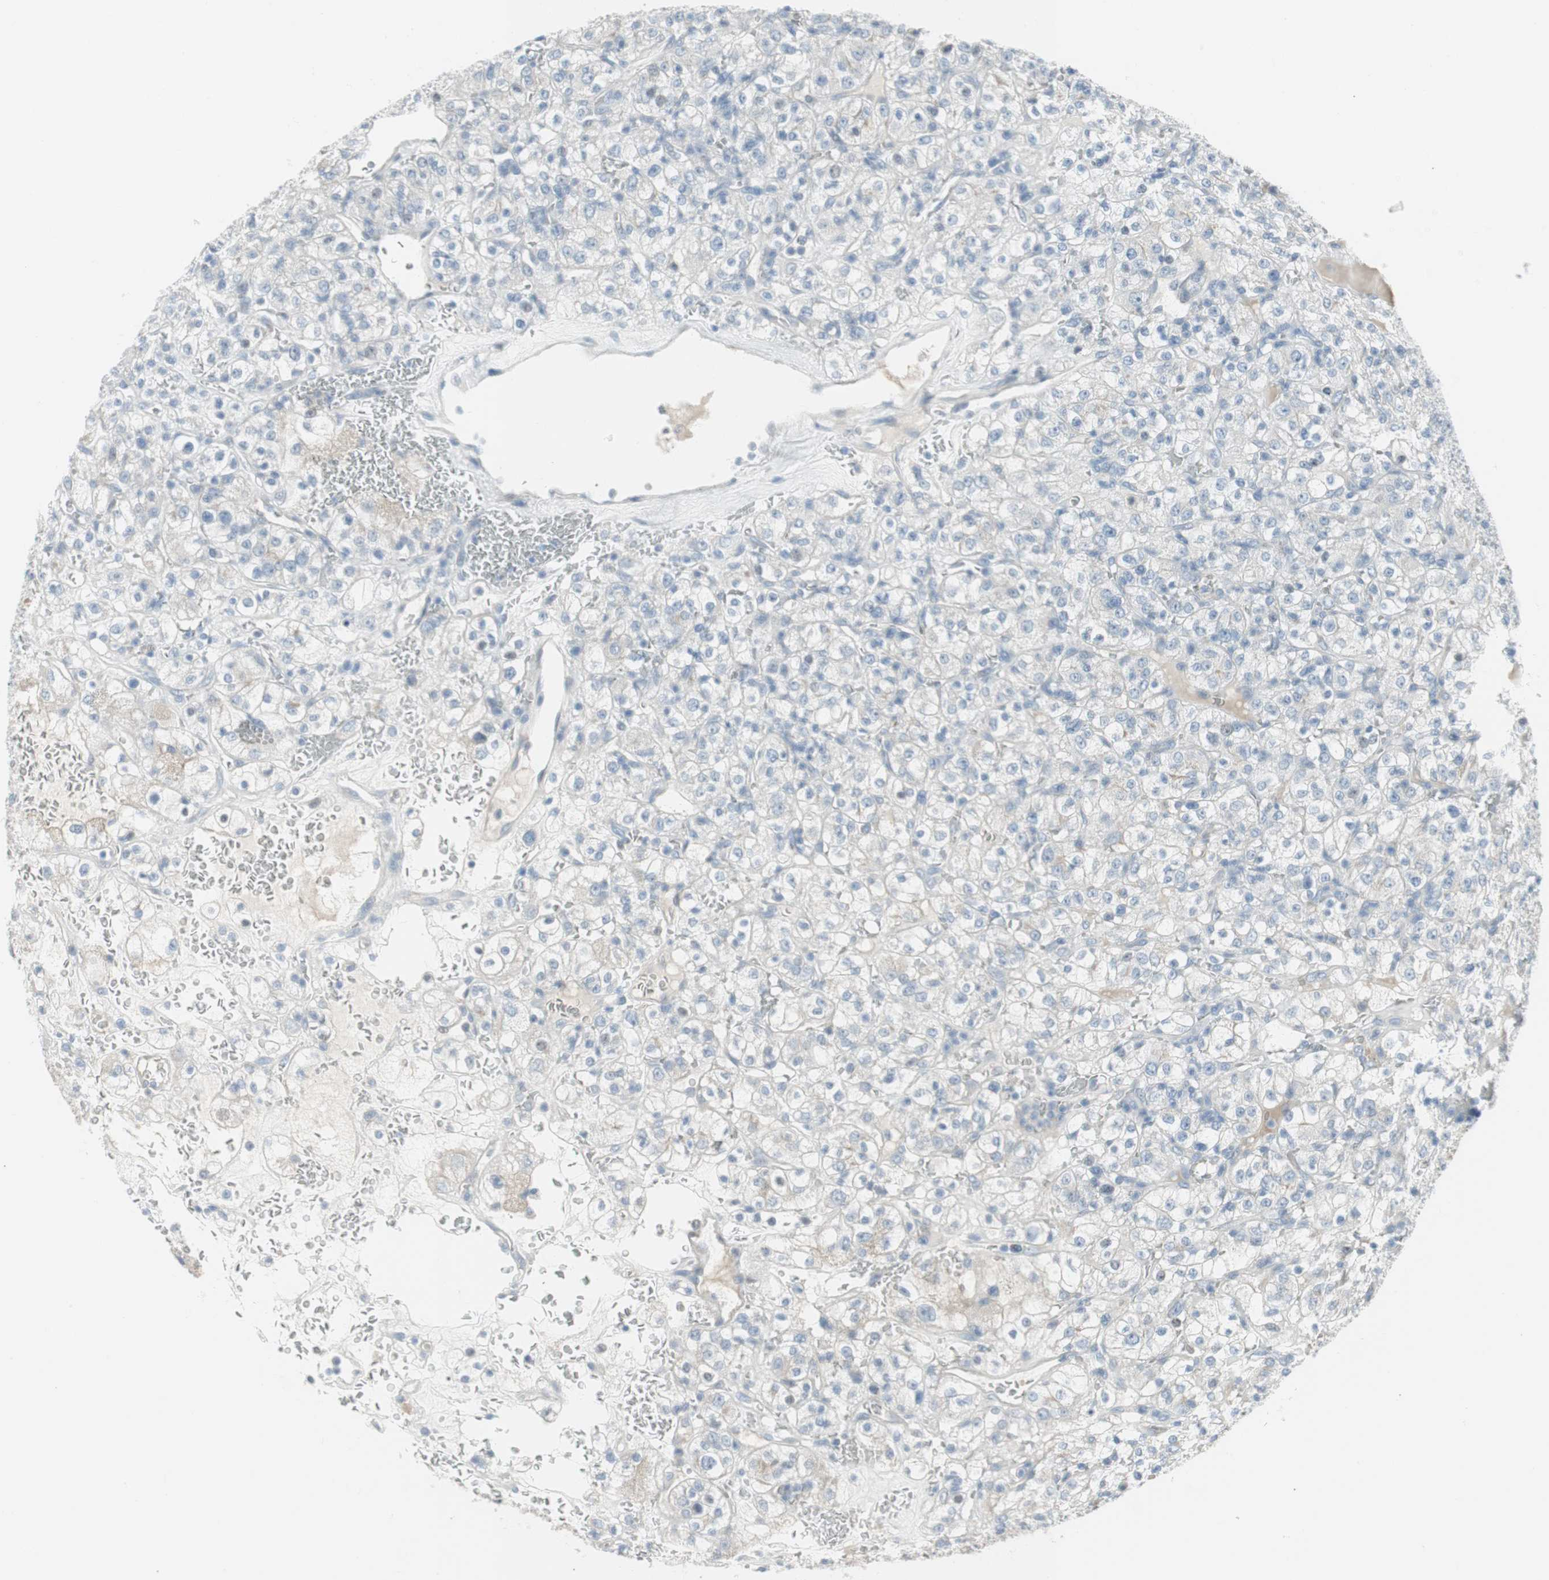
{"staining": {"intensity": "negative", "quantity": "none", "location": "none"}, "tissue": "renal cancer", "cell_type": "Tumor cells", "image_type": "cancer", "snomed": [{"axis": "morphology", "description": "Normal tissue, NOS"}, {"axis": "morphology", "description": "Adenocarcinoma, NOS"}, {"axis": "topography", "description": "Kidney"}], "caption": "Tumor cells show no significant expression in renal adenocarcinoma.", "gene": "AGR2", "patient": {"sex": "female", "age": 72}}